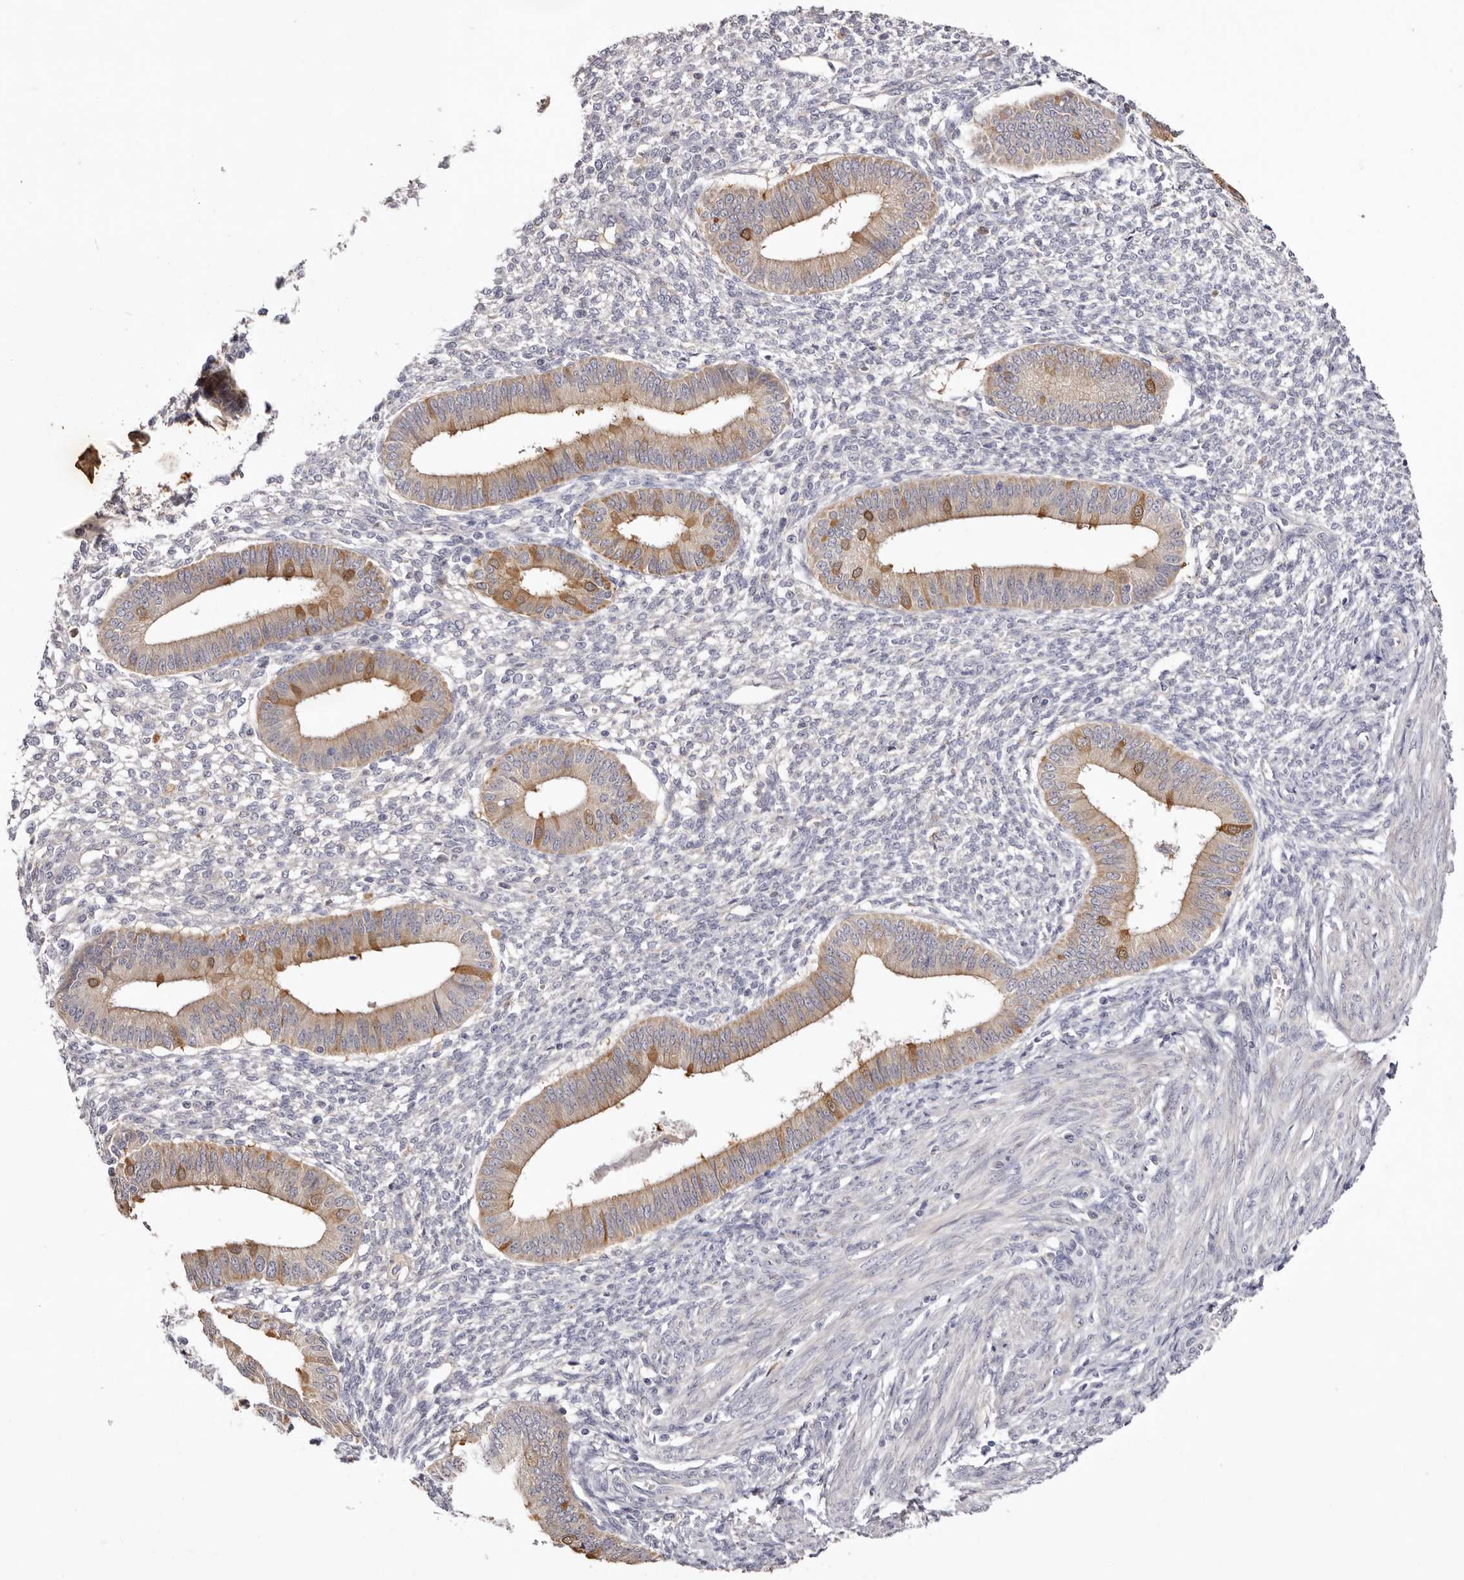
{"staining": {"intensity": "negative", "quantity": "none", "location": "none"}, "tissue": "endometrium", "cell_type": "Cells in endometrial stroma", "image_type": "normal", "snomed": [{"axis": "morphology", "description": "Normal tissue, NOS"}, {"axis": "topography", "description": "Endometrium"}], "caption": "A photomicrograph of human endometrium is negative for staining in cells in endometrial stroma. (Stains: DAB (3,3'-diaminobenzidine) immunohistochemistry (IHC) with hematoxylin counter stain, Microscopy: brightfield microscopy at high magnification).", "gene": "STK16", "patient": {"sex": "female", "age": 46}}